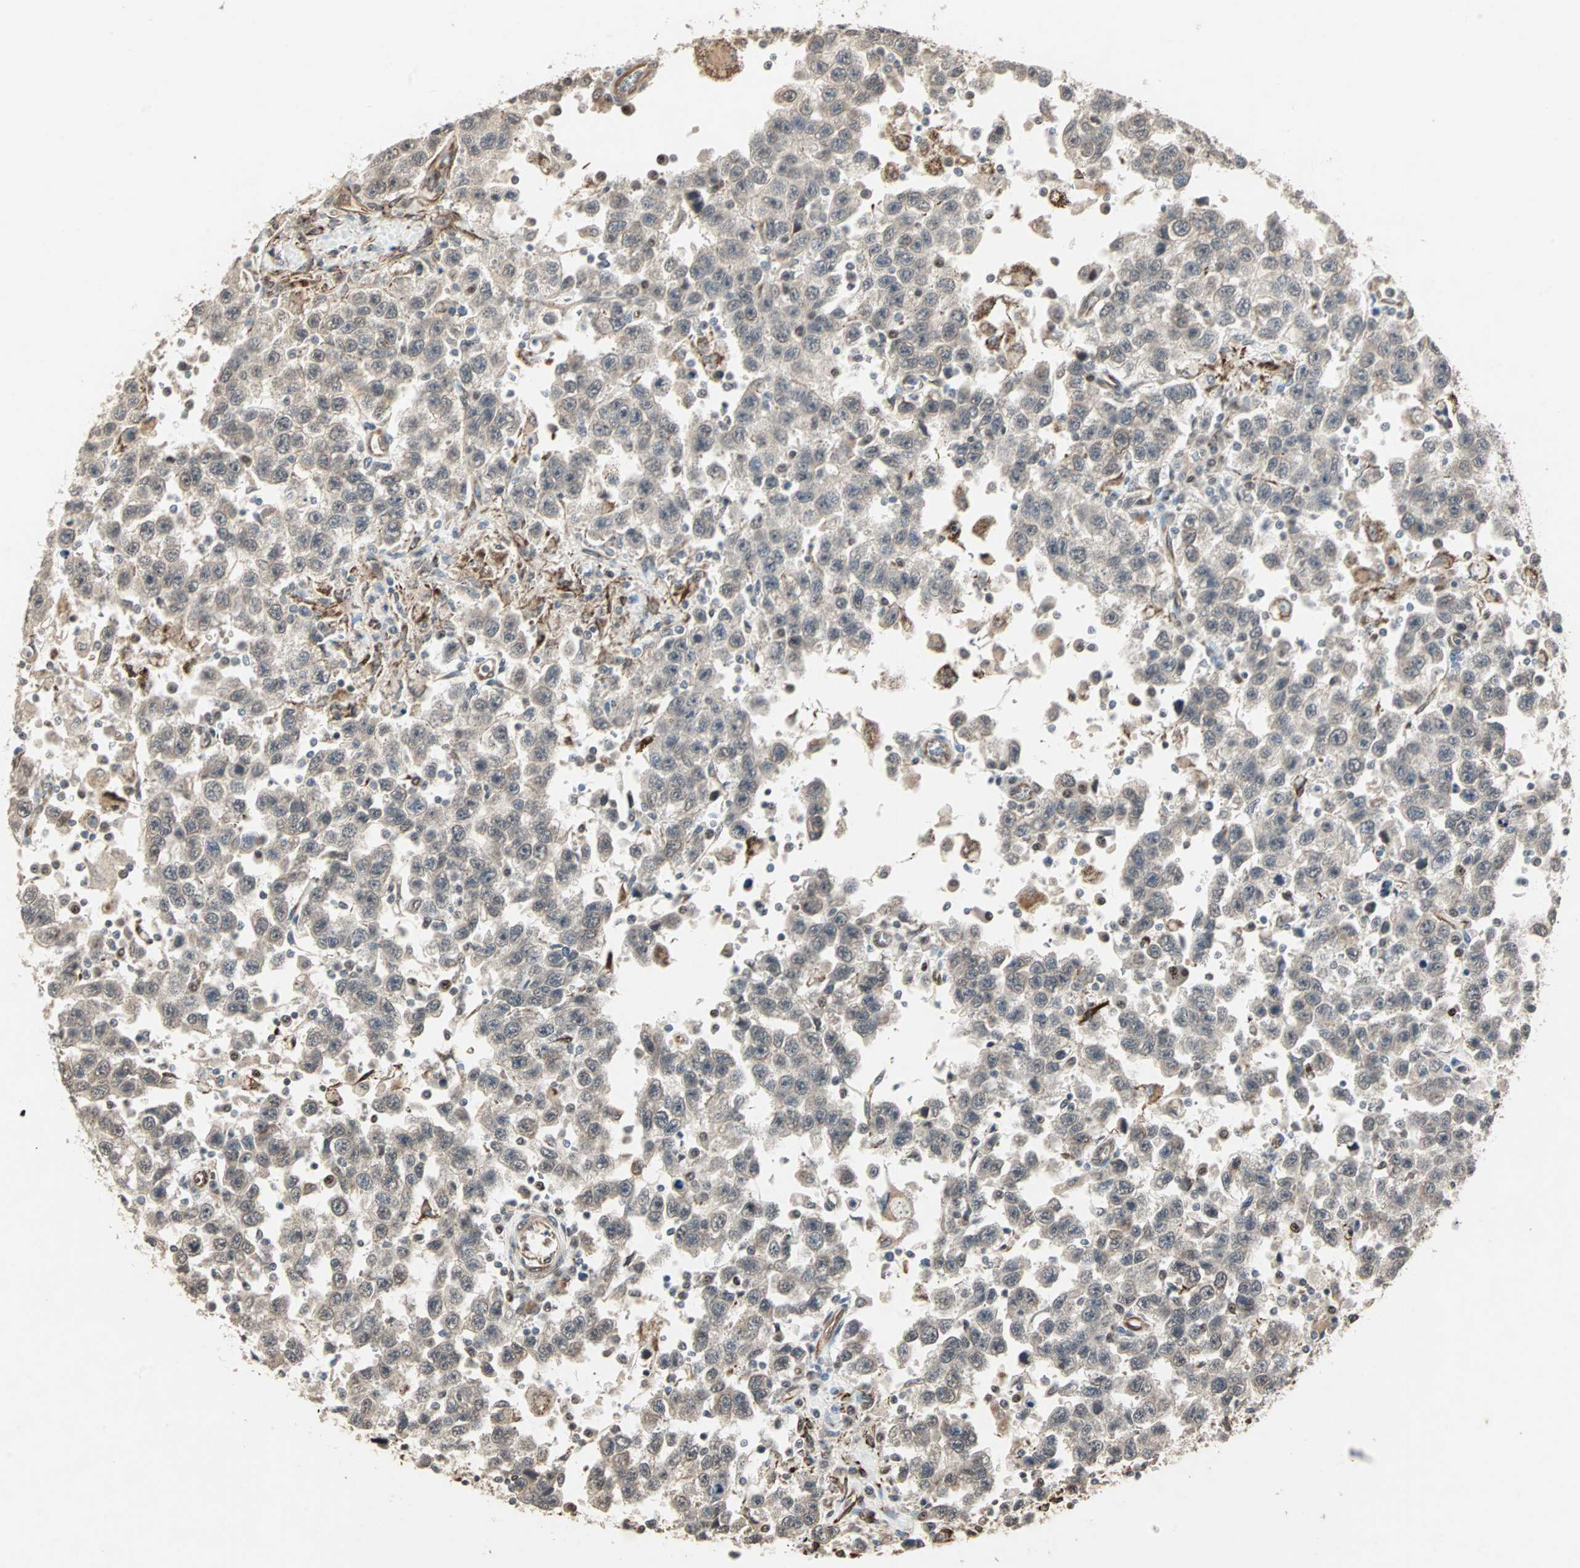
{"staining": {"intensity": "weak", "quantity": "<25%", "location": "cytoplasmic/membranous"}, "tissue": "testis cancer", "cell_type": "Tumor cells", "image_type": "cancer", "snomed": [{"axis": "morphology", "description": "Seminoma, NOS"}, {"axis": "topography", "description": "Testis"}], "caption": "Immunohistochemistry (IHC) of human testis cancer (seminoma) exhibits no staining in tumor cells.", "gene": "TRPV4", "patient": {"sex": "male", "age": 41}}